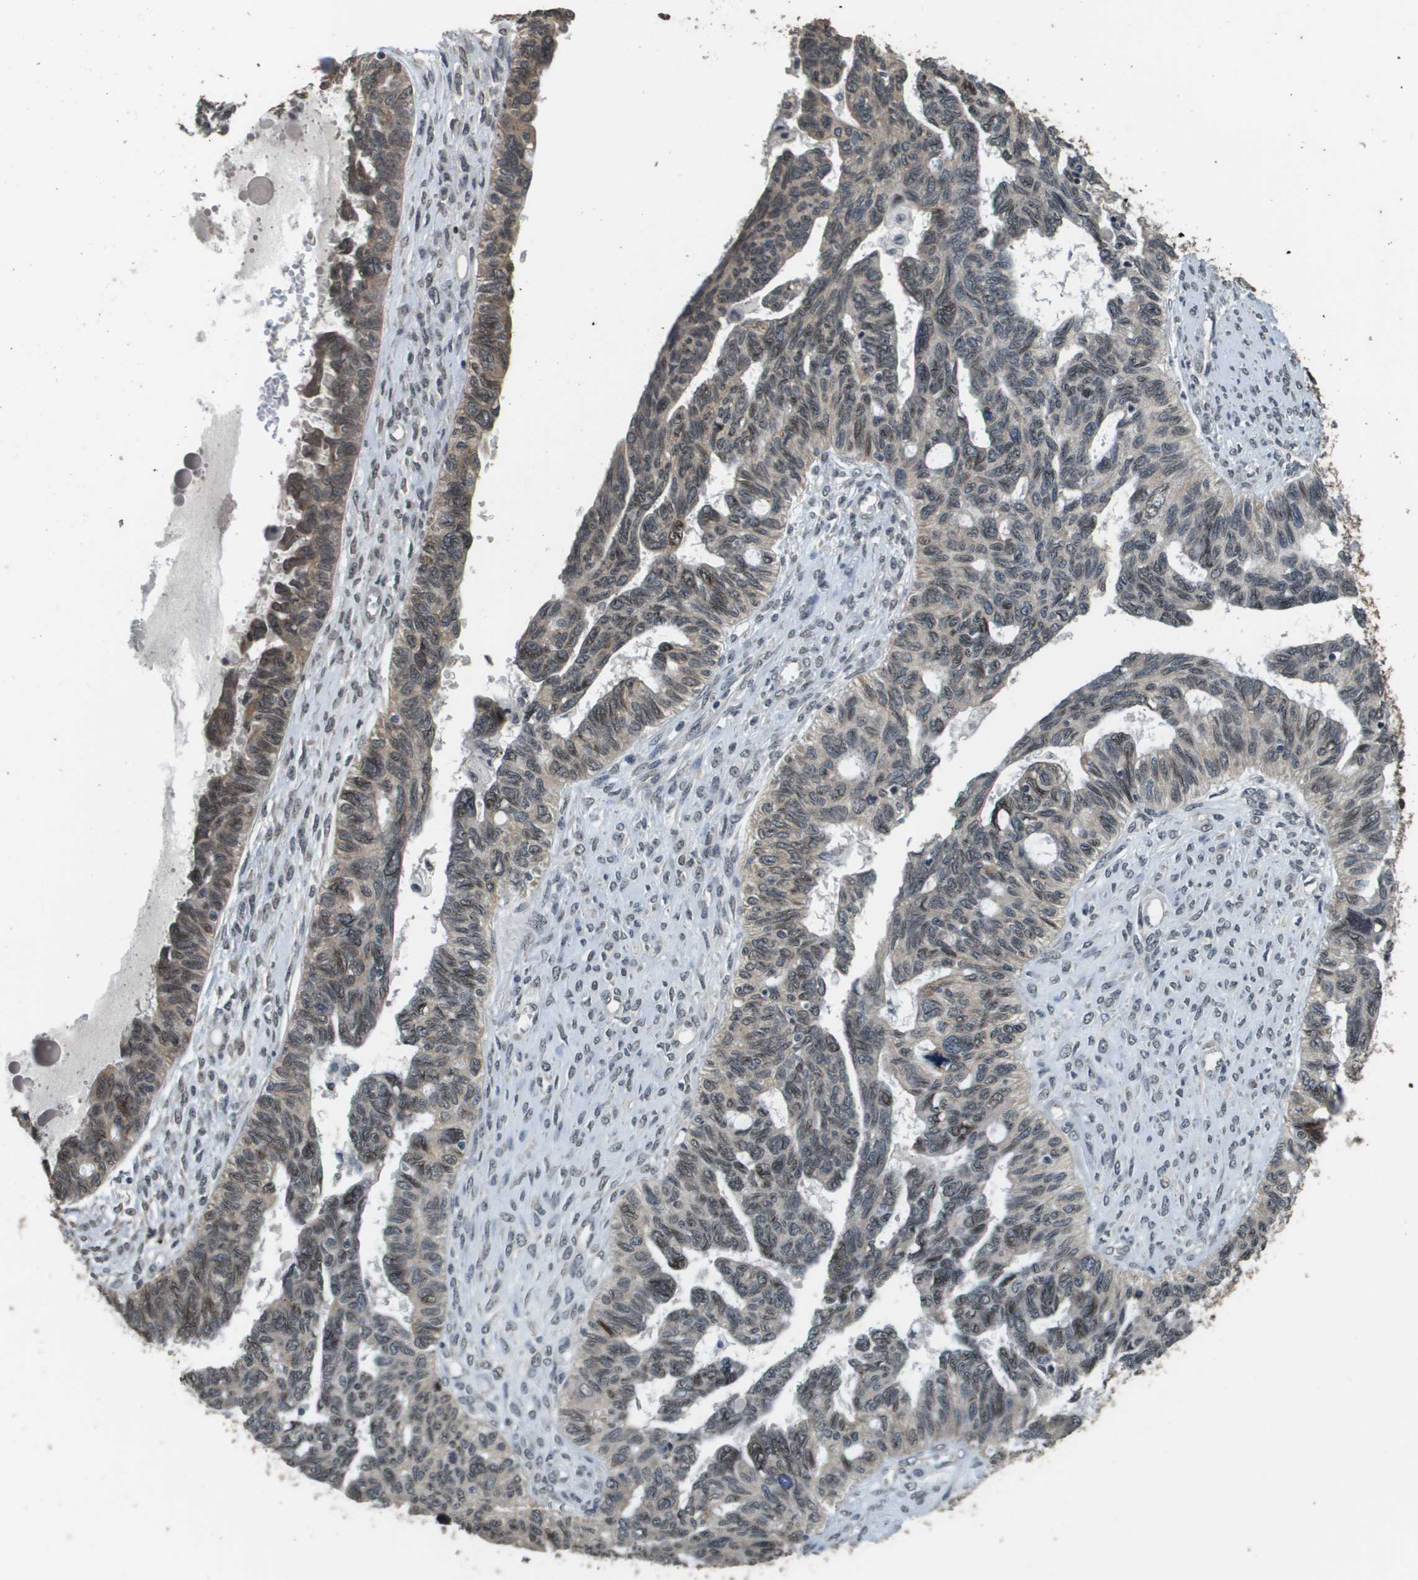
{"staining": {"intensity": "weak", "quantity": "25%-75%", "location": "cytoplasmic/membranous,nuclear"}, "tissue": "ovarian cancer", "cell_type": "Tumor cells", "image_type": "cancer", "snomed": [{"axis": "morphology", "description": "Cystadenocarcinoma, serous, NOS"}, {"axis": "topography", "description": "Ovary"}], "caption": "A photomicrograph of serous cystadenocarcinoma (ovarian) stained for a protein reveals weak cytoplasmic/membranous and nuclear brown staining in tumor cells.", "gene": "FANCC", "patient": {"sex": "female", "age": 79}}